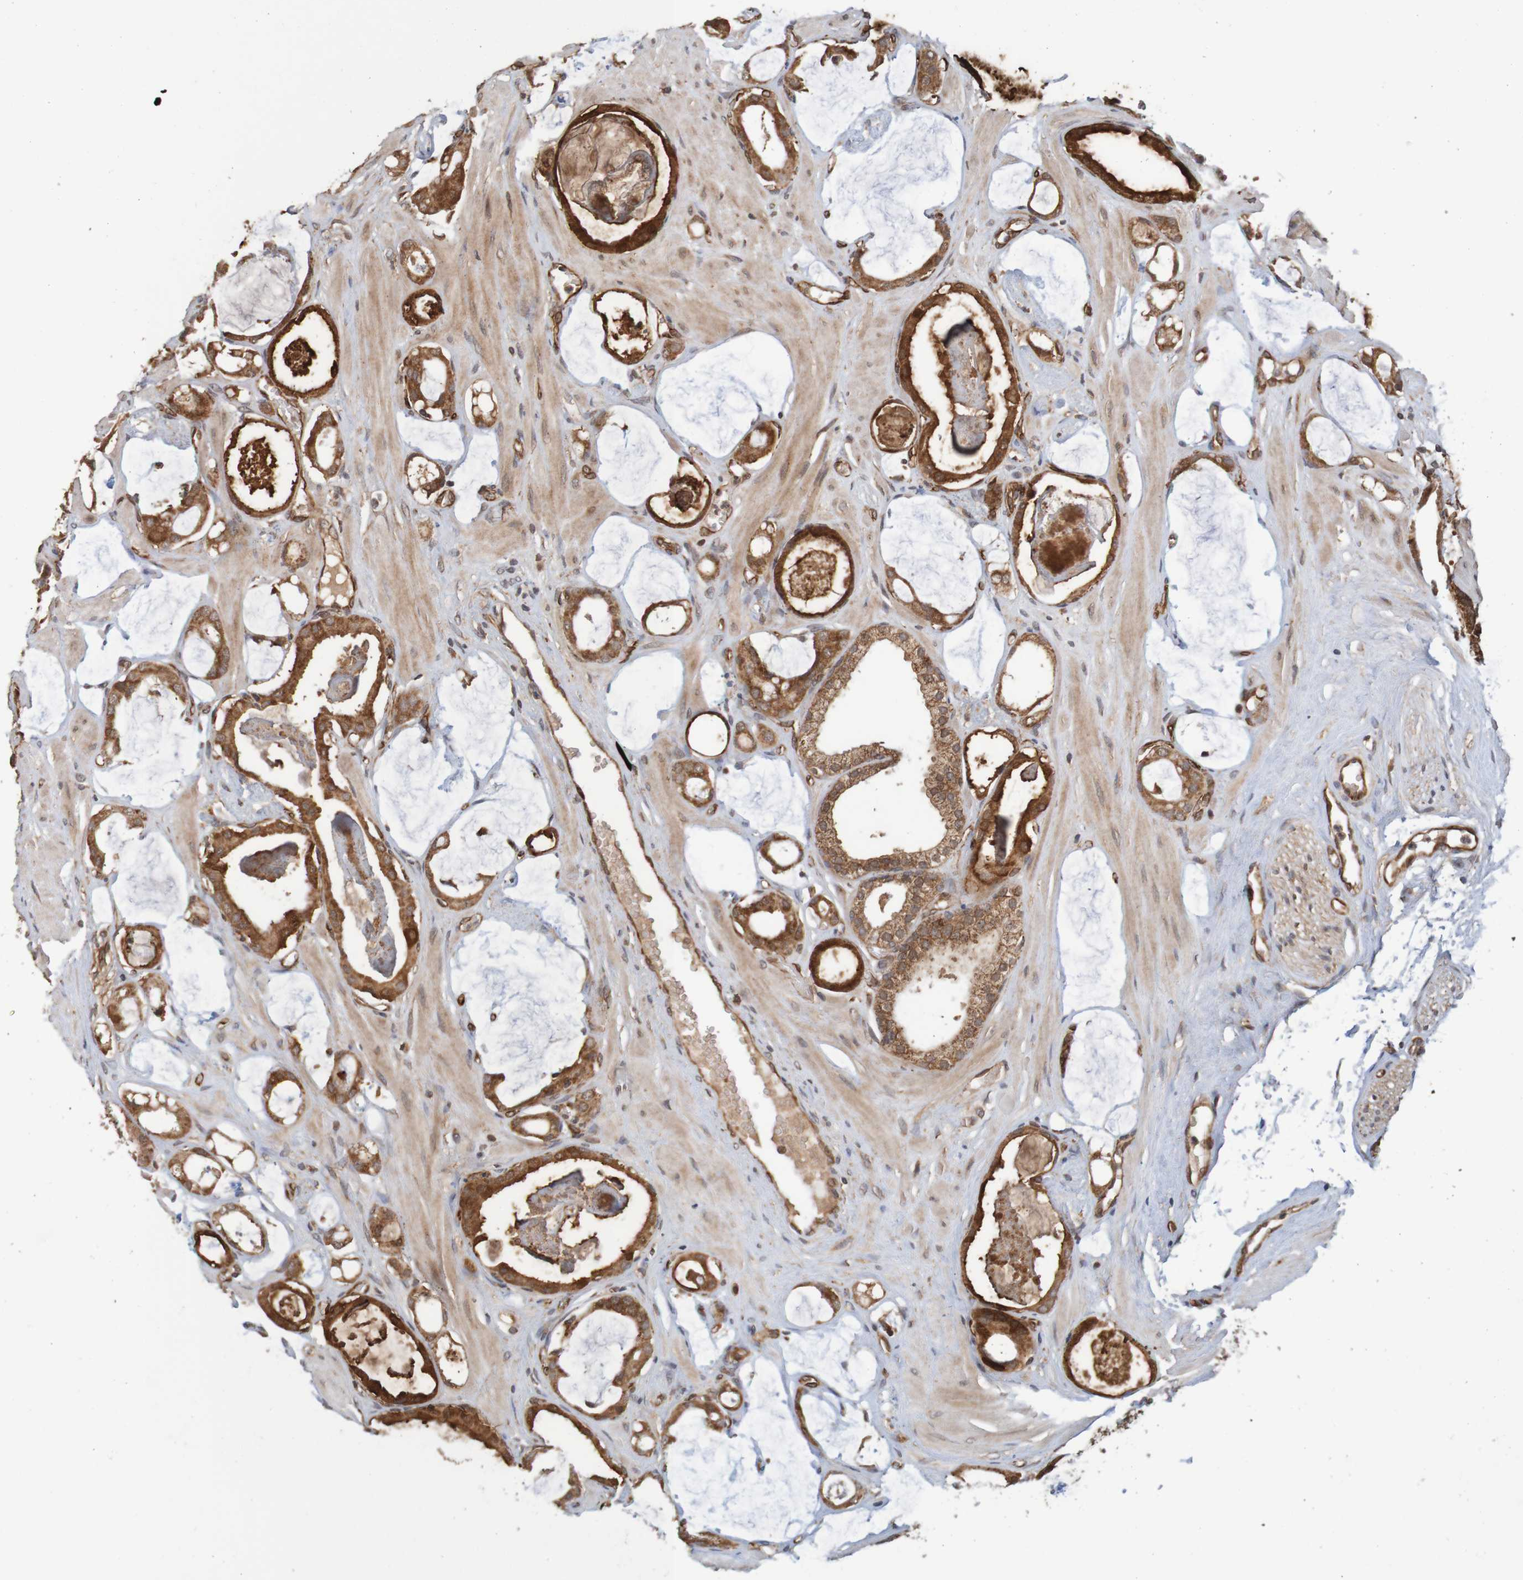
{"staining": {"intensity": "strong", "quantity": ">75%", "location": "cytoplasmic/membranous"}, "tissue": "prostate cancer", "cell_type": "Tumor cells", "image_type": "cancer", "snomed": [{"axis": "morphology", "description": "Adenocarcinoma, Low grade"}, {"axis": "topography", "description": "Prostate"}], "caption": "Immunohistochemistry (IHC) photomicrograph of neoplastic tissue: prostate adenocarcinoma (low-grade) stained using immunohistochemistry demonstrates high levels of strong protein expression localized specifically in the cytoplasmic/membranous of tumor cells, appearing as a cytoplasmic/membranous brown color.", "gene": "MRPL52", "patient": {"sex": "male", "age": 53}}